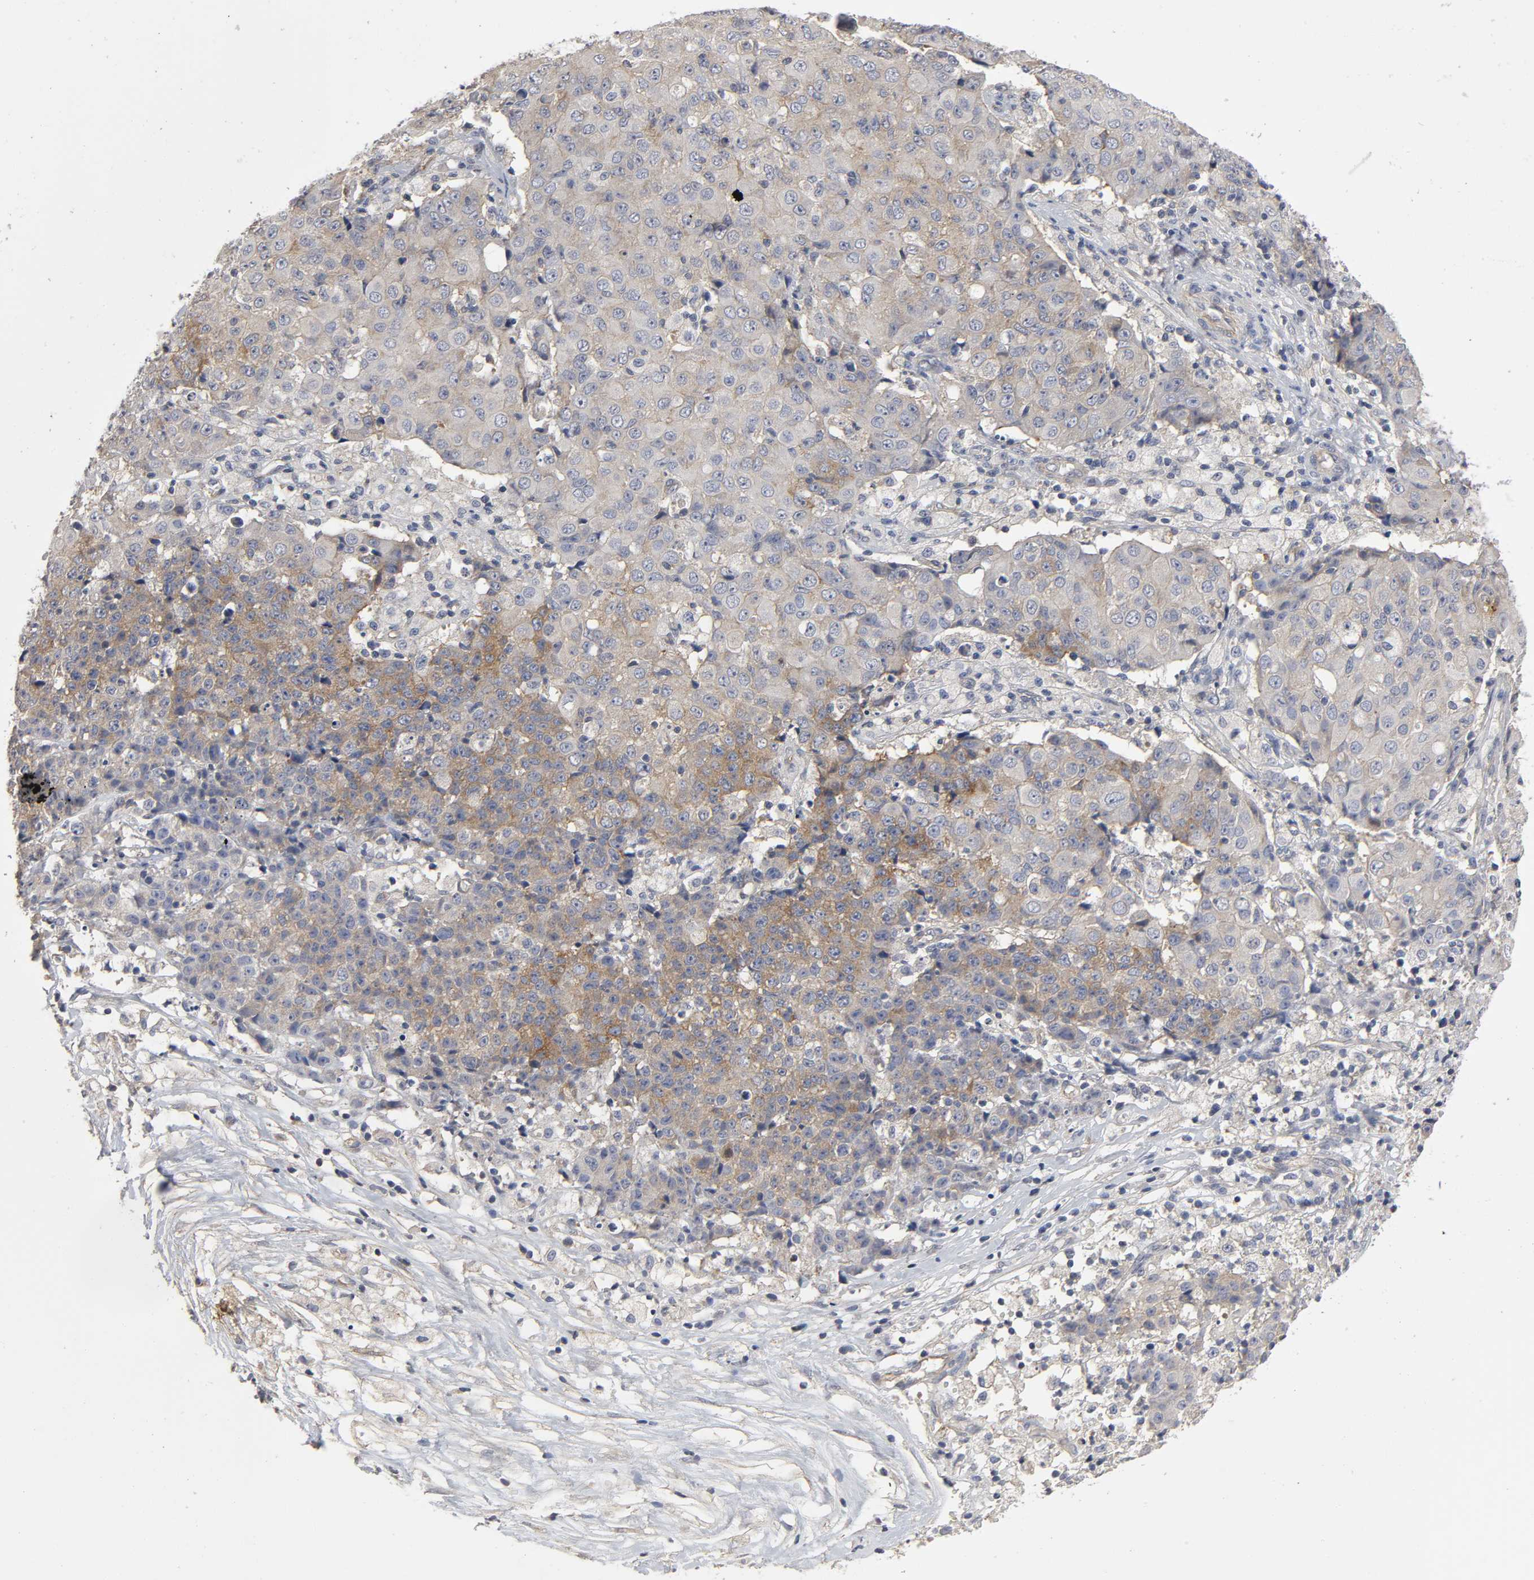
{"staining": {"intensity": "strong", "quantity": ">75%", "location": "cytoplasmic/membranous"}, "tissue": "ovarian cancer", "cell_type": "Tumor cells", "image_type": "cancer", "snomed": [{"axis": "morphology", "description": "Carcinoma, endometroid"}, {"axis": "topography", "description": "Ovary"}], "caption": "Ovarian endometroid carcinoma stained with a protein marker displays strong staining in tumor cells.", "gene": "SH3GLB1", "patient": {"sex": "female", "age": 42}}